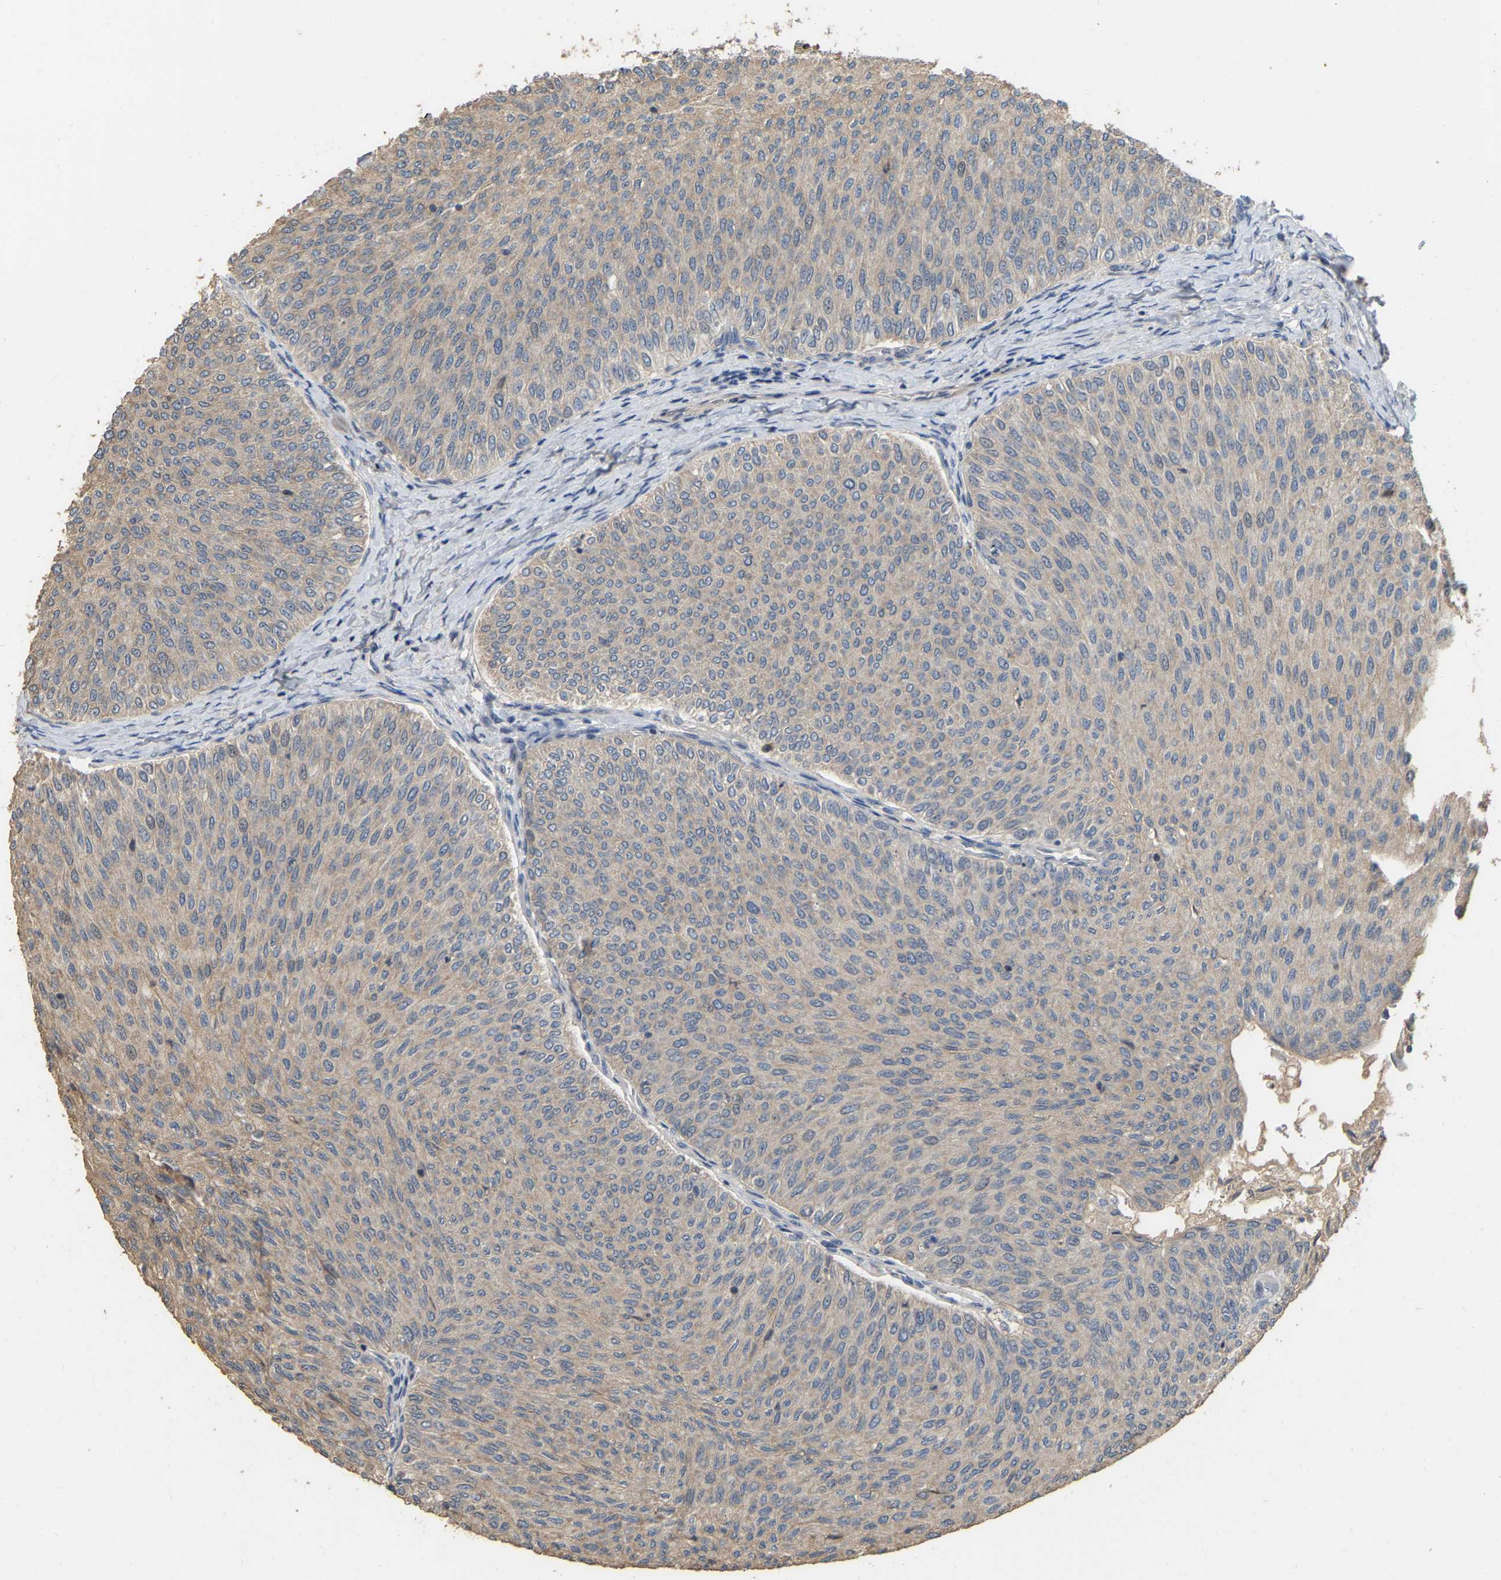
{"staining": {"intensity": "weak", "quantity": ">75%", "location": "cytoplasmic/membranous"}, "tissue": "urothelial cancer", "cell_type": "Tumor cells", "image_type": "cancer", "snomed": [{"axis": "morphology", "description": "Urothelial carcinoma, Low grade"}, {"axis": "topography", "description": "Urinary bladder"}], "caption": "Weak cytoplasmic/membranous staining is seen in about >75% of tumor cells in low-grade urothelial carcinoma.", "gene": "NCS1", "patient": {"sex": "male", "age": 78}}